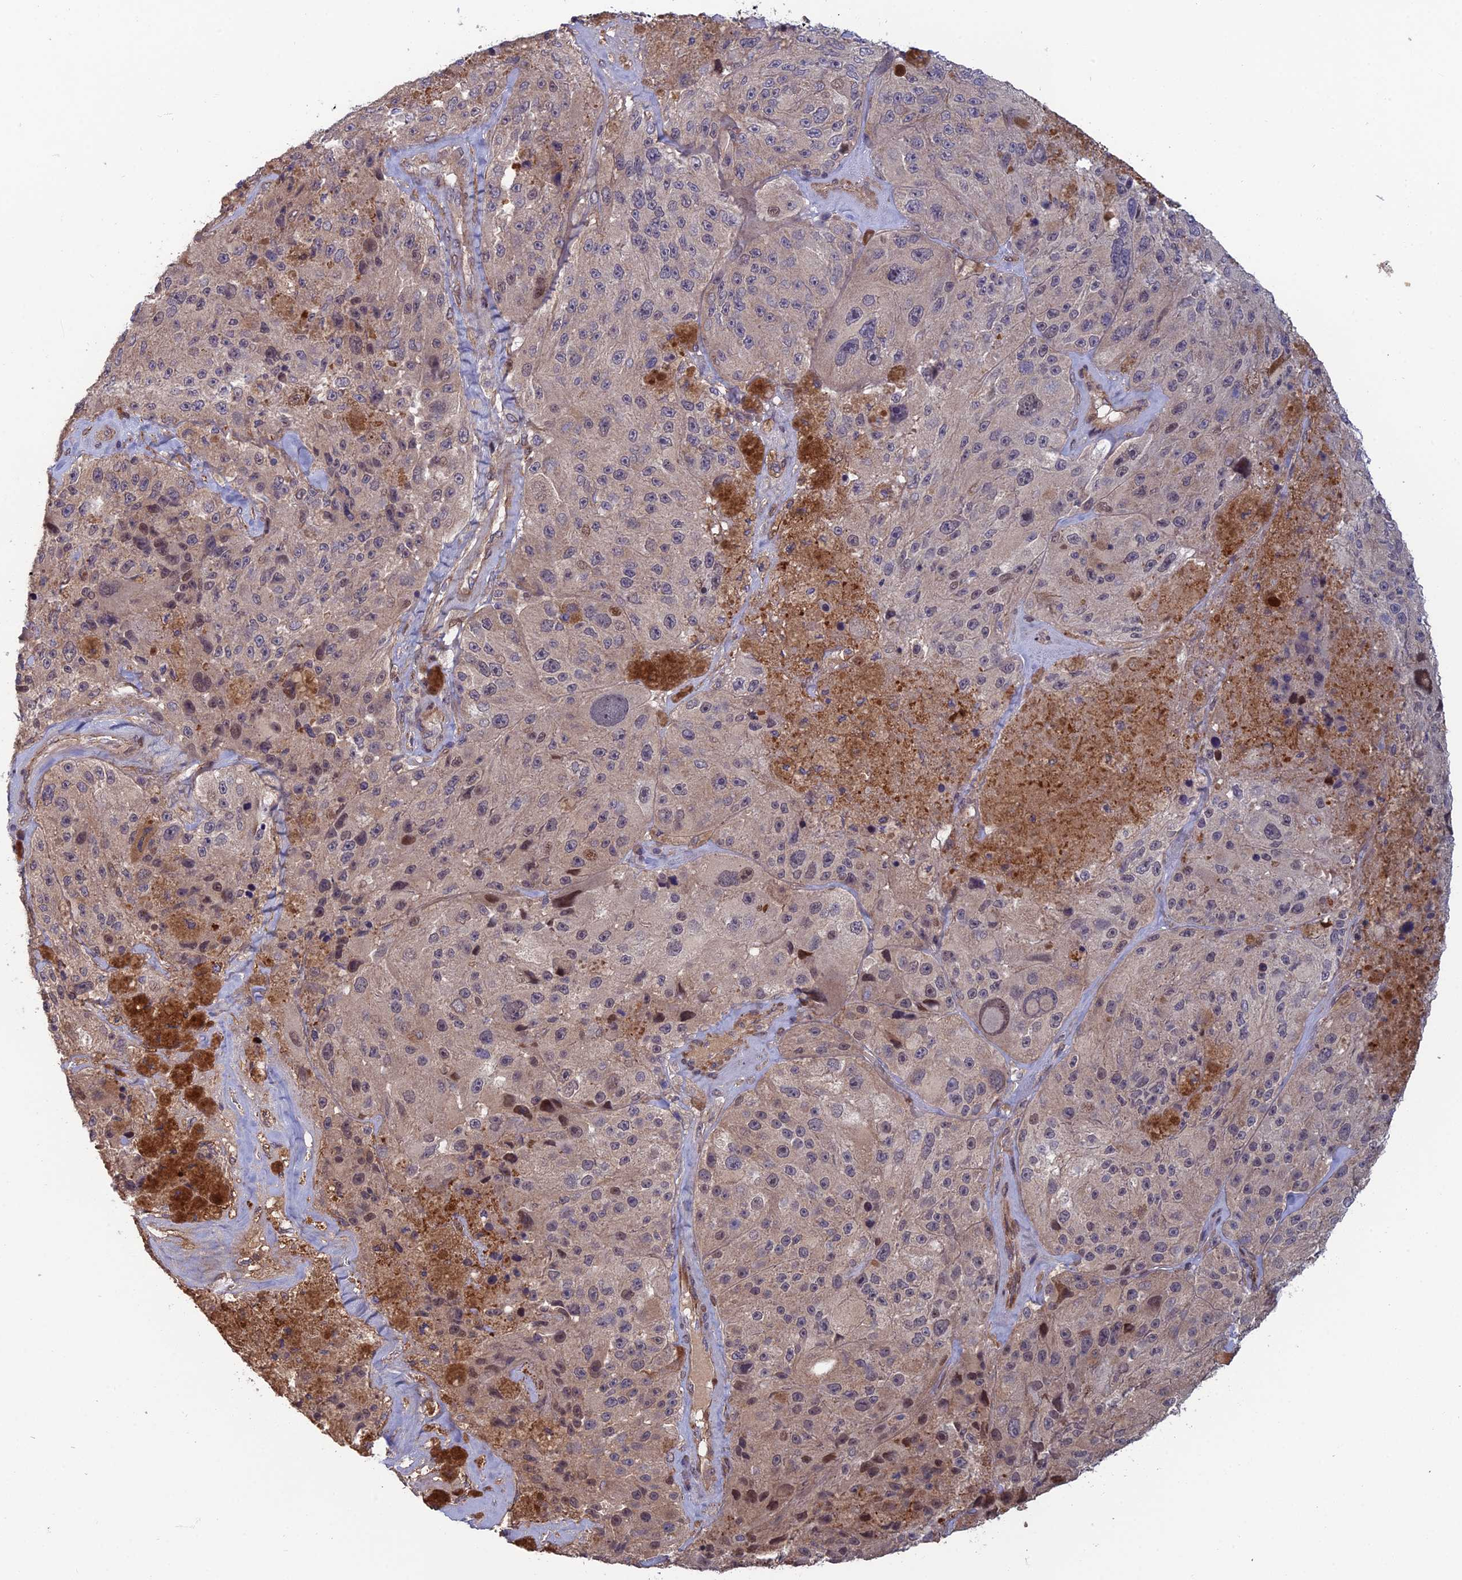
{"staining": {"intensity": "moderate", "quantity": "<25%", "location": "nuclear"}, "tissue": "melanoma", "cell_type": "Tumor cells", "image_type": "cancer", "snomed": [{"axis": "morphology", "description": "Malignant melanoma, Metastatic site"}, {"axis": "topography", "description": "Lymph node"}], "caption": "Malignant melanoma (metastatic site) stained with a protein marker displays moderate staining in tumor cells.", "gene": "CCDC183", "patient": {"sex": "male", "age": 62}}